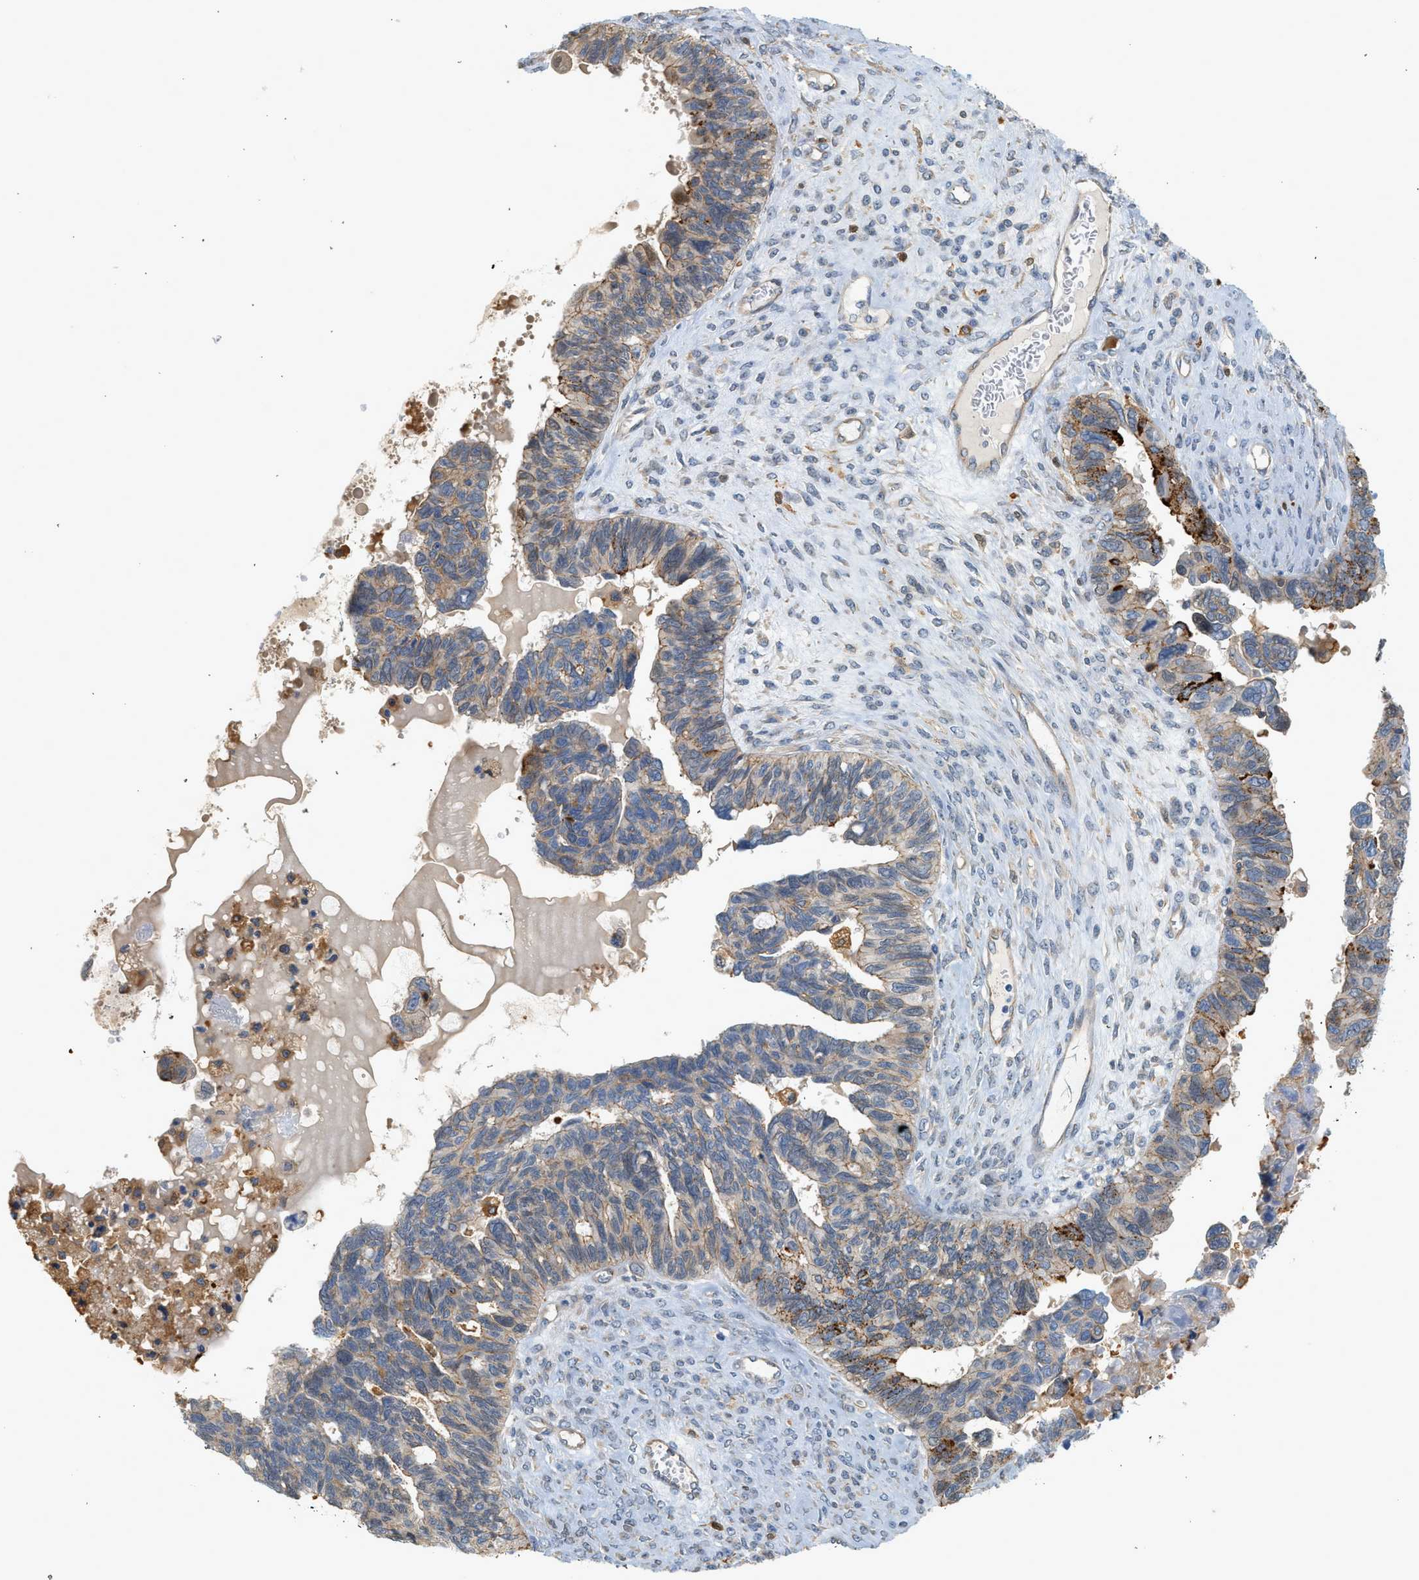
{"staining": {"intensity": "moderate", "quantity": "<25%", "location": "cytoplasmic/membranous"}, "tissue": "ovarian cancer", "cell_type": "Tumor cells", "image_type": "cancer", "snomed": [{"axis": "morphology", "description": "Cystadenocarcinoma, serous, NOS"}, {"axis": "topography", "description": "Ovary"}], "caption": "Moderate cytoplasmic/membranous positivity is identified in approximately <25% of tumor cells in ovarian cancer (serous cystadenocarcinoma). The protein is stained brown, and the nuclei are stained in blue (DAB (3,3'-diaminobenzidine) IHC with brightfield microscopy, high magnification).", "gene": "CTXN1", "patient": {"sex": "female", "age": 79}}